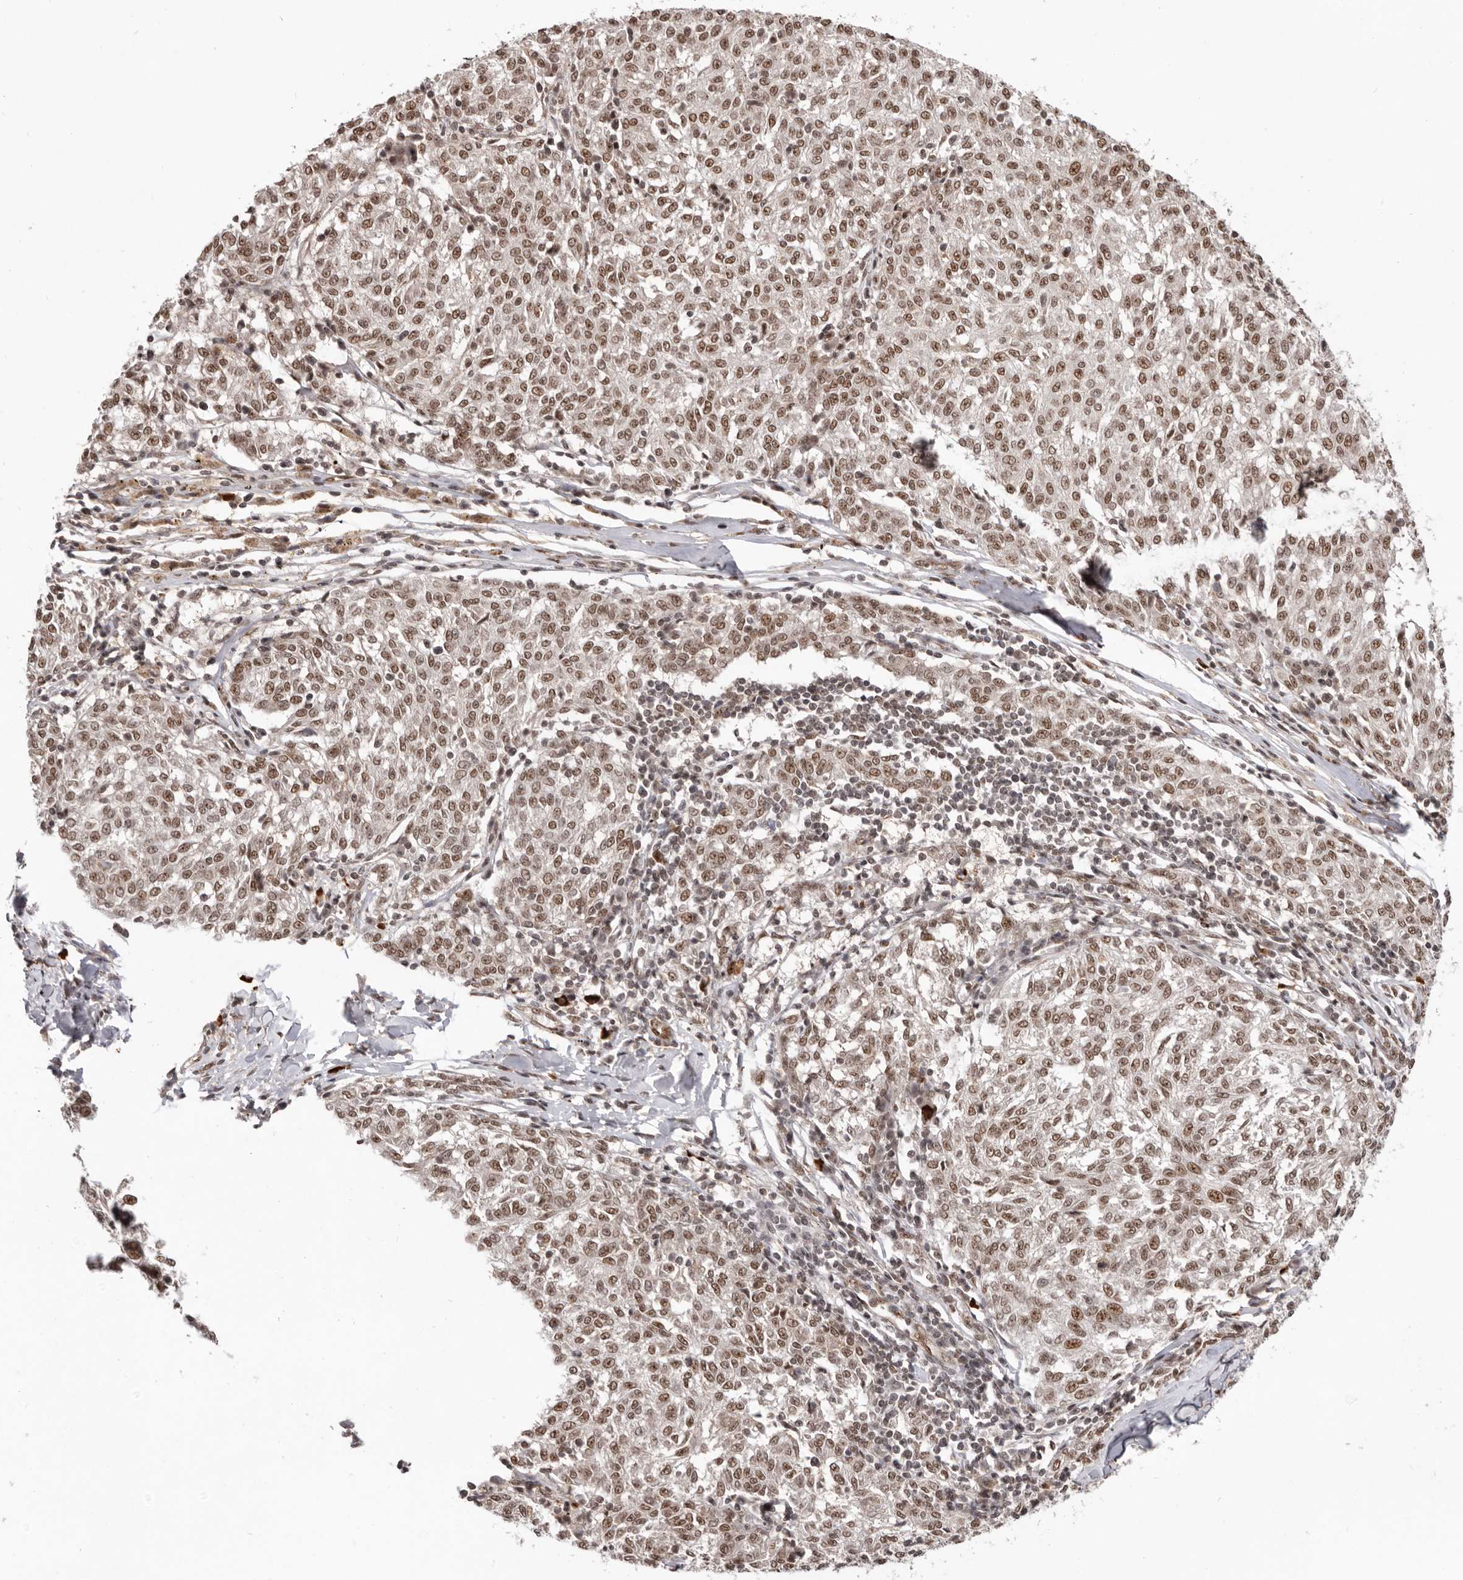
{"staining": {"intensity": "moderate", "quantity": ">75%", "location": "nuclear"}, "tissue": "melanoma", "cell_type": "Tumor cells", "image_type": "cancer", "snomed": [{"axis": "morphology", "description": "Malignant melanoma, NOS"}, {"axis": "topography", "description": "Skin"}], "caption": "Tumor cells show medium levels of moderate nuclear positivity in about >75% of cells in melanoma.", "gene": "CHTOP", "patient": {"sex": "female", "age": 72}}